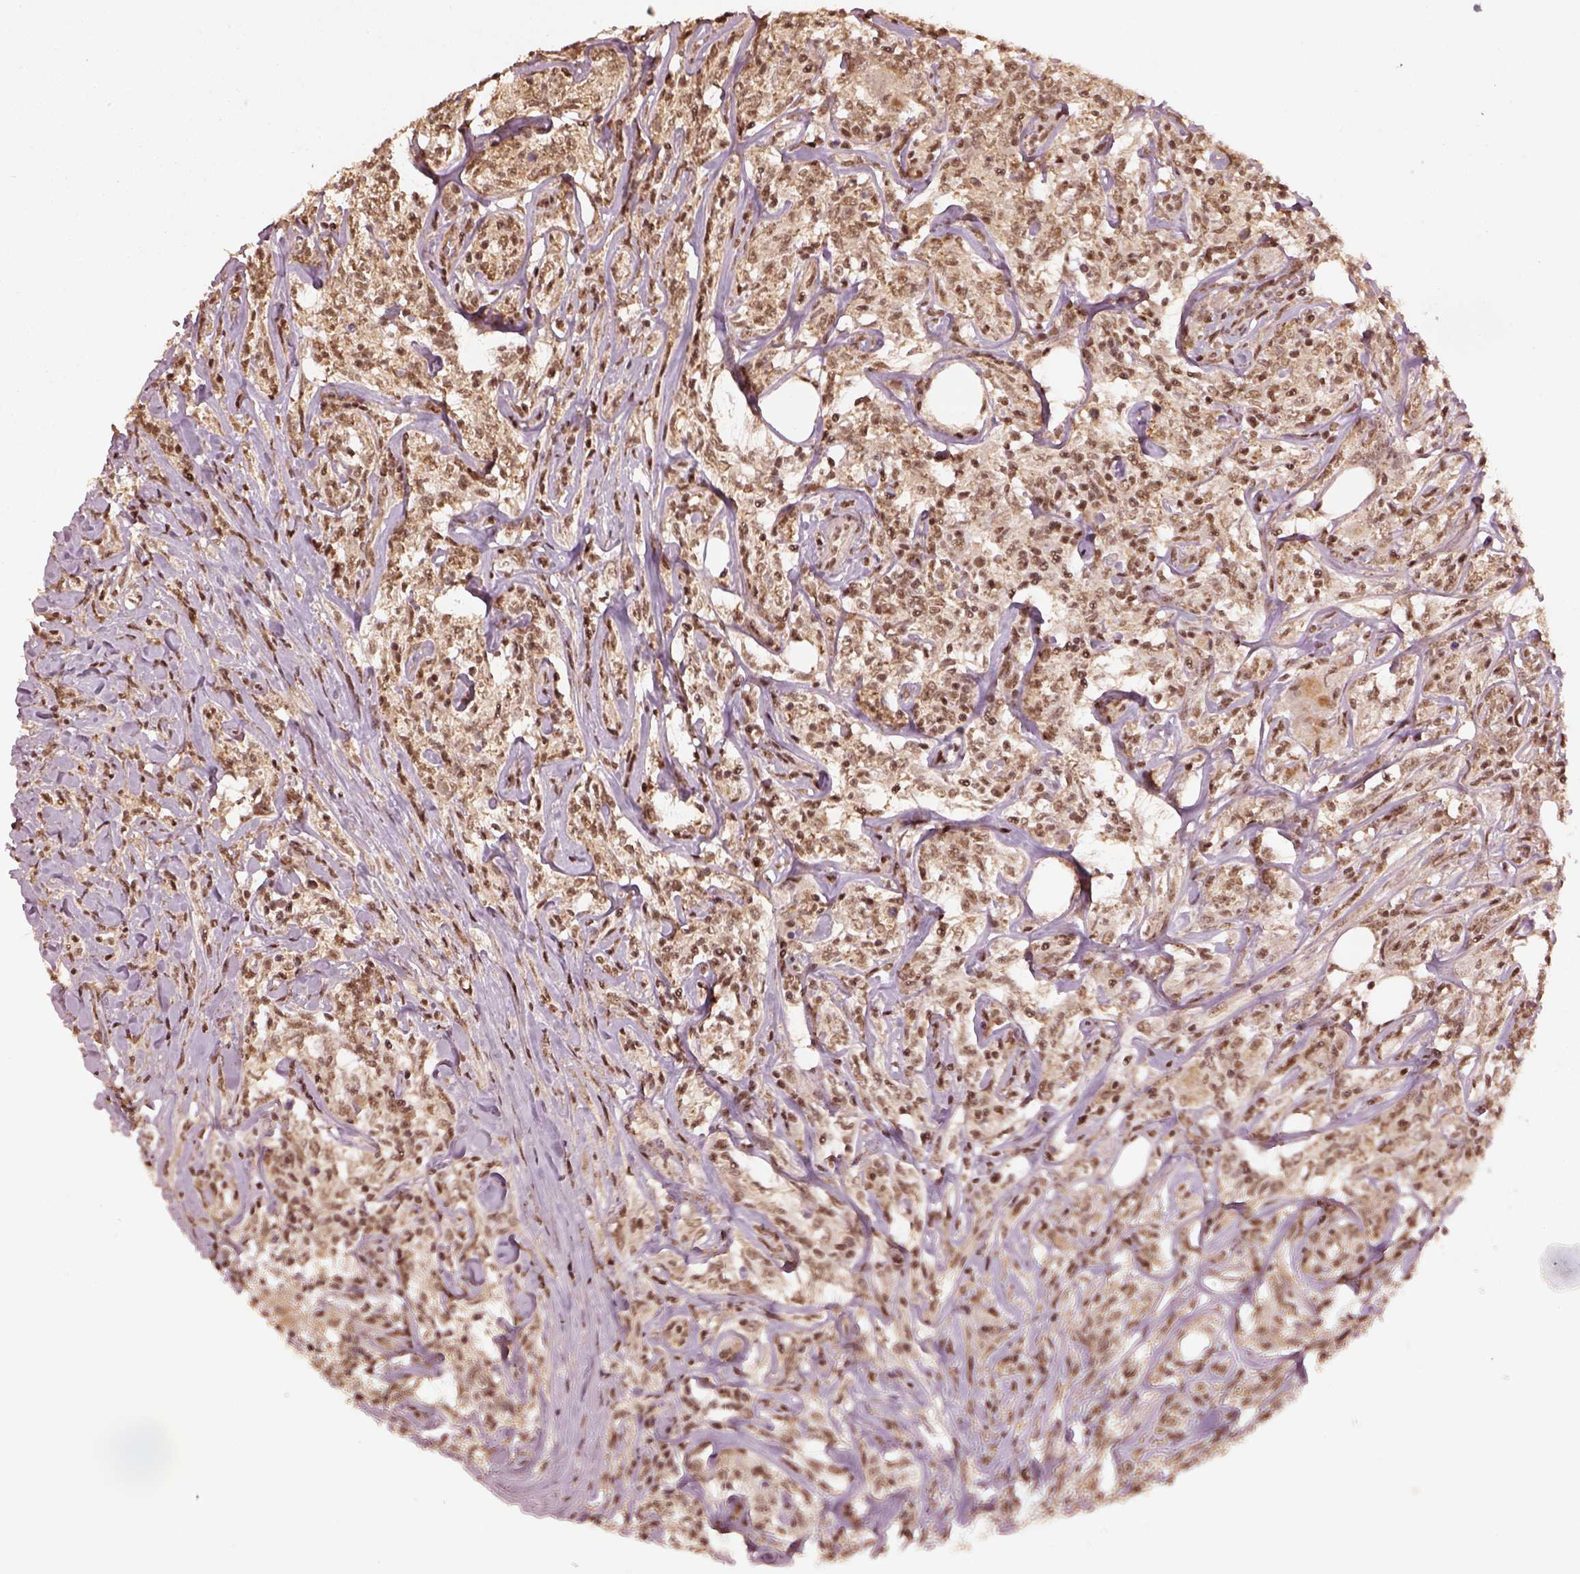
{"staining": {"intensity": "moderate", "quantity": ">75%", "location": "nuclear"}, "tissue": "lymphoma", "cell_type": "Tumor cells", "image_type": "cancer", "snomed": [{"axis": "morphology", "description": "Malignant lymphoma, non-Hodgkin's type, High grade"}, {"axis": "topography", "description": "Lymph node"}], "caption": "Immunohistochemistry (IHC) staining of lymphoma, which displays medium levels of moderate nuclear expression in about >75% of tumor cells indicating moderate nuclear protein positivity. The staining was performed using DAB (brown) for protein detection and nuclei were counterstained in hematoxylin (blue).", "gene": "BRD9", "patient": {"sex": "female", "age": 84}}